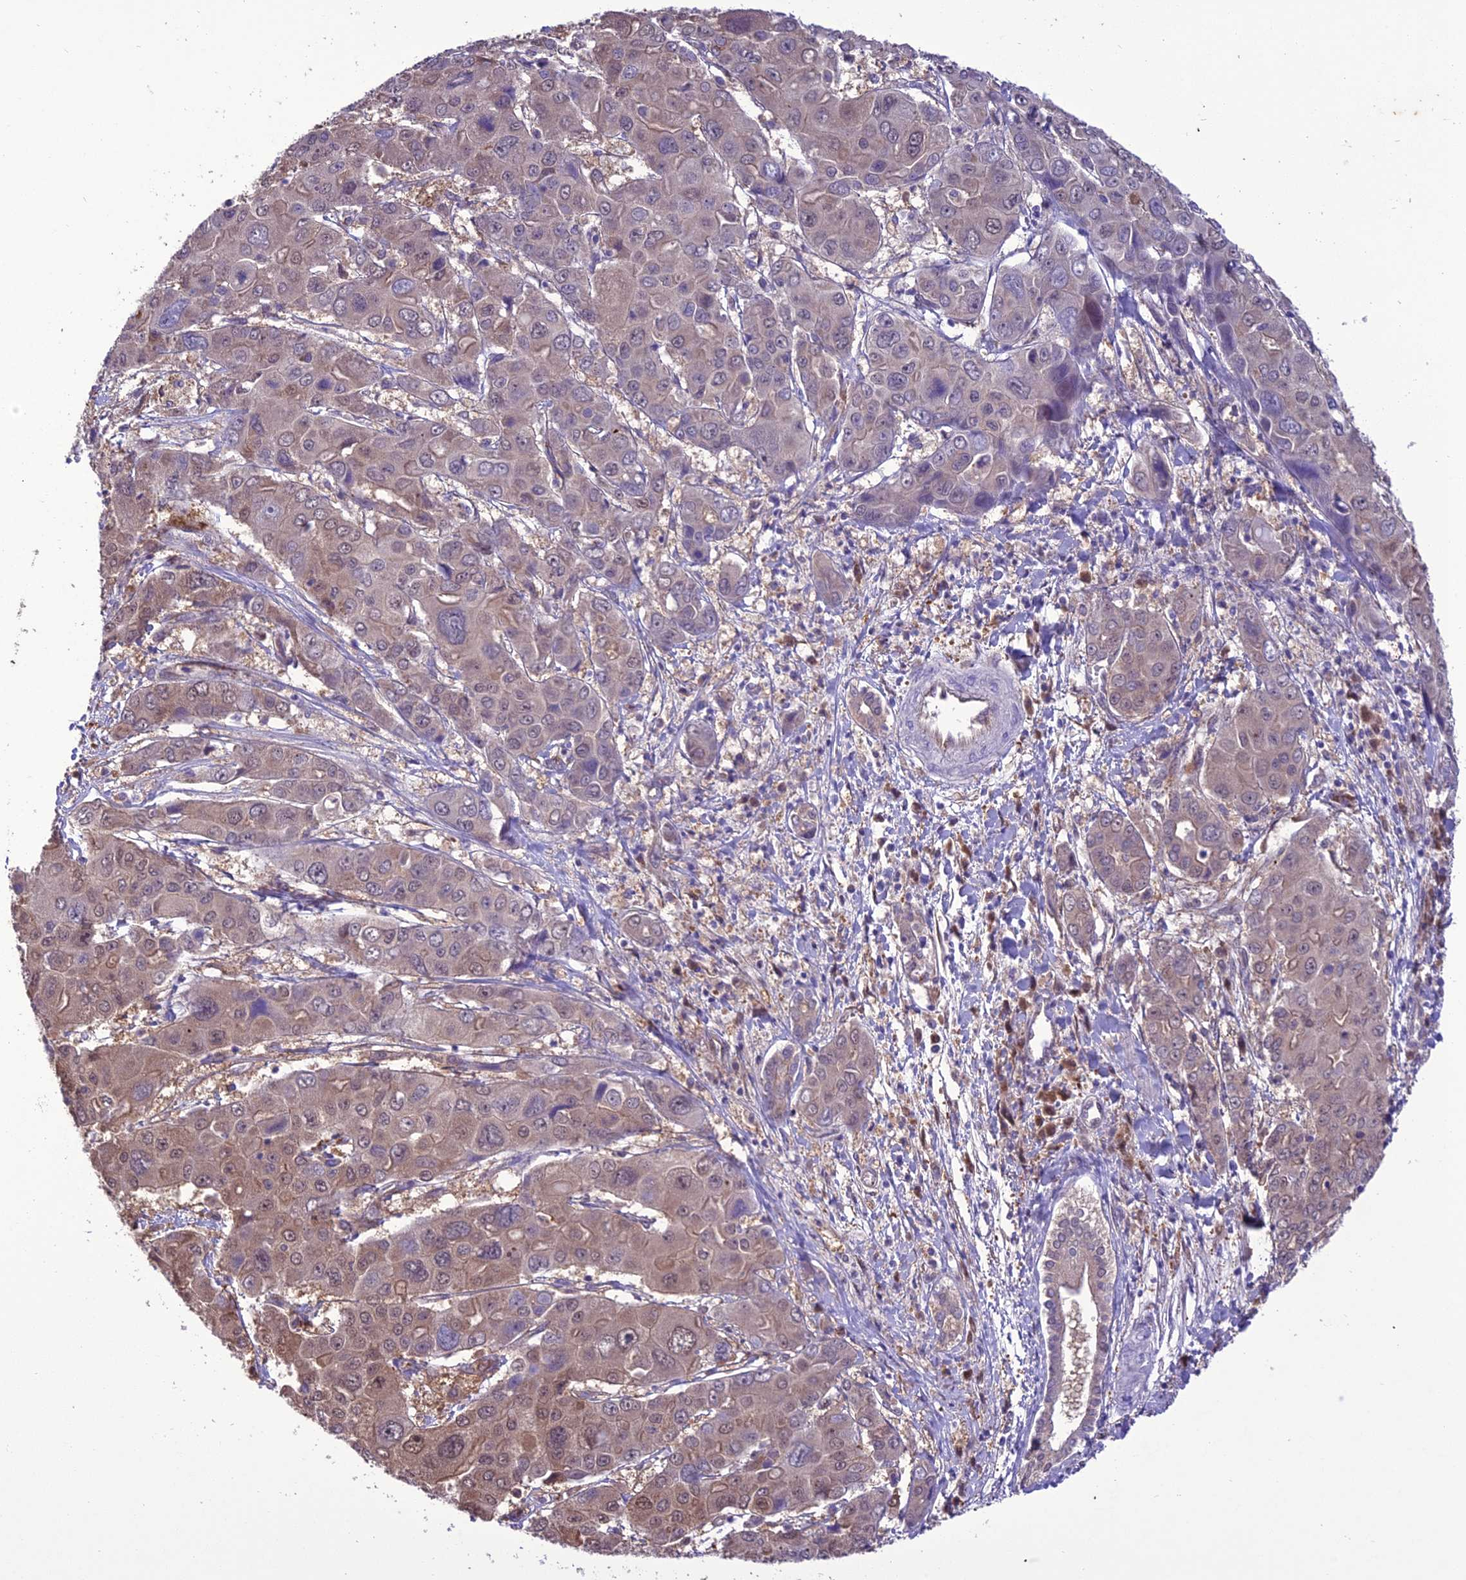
{"staining": {"intensity": "weak", "quantity": "25%-75%", "location": "cytoplasmic/membranous"}, "tissue": "liver cancer", "cell_type": "Tumor cells", "image_type": "cancer", "snomed": [{"axis": "morphology", "description": "Cholangiocarcinoma"}, {"axis": "topography", "description": "Liver"}], "caption": "Immunohistochemistry (IHC) micrograph of neoplastic tissue: human liver cancer stained using immunohistochemistry (IHC) reveals low levels of weak protein expression localized specifically in the cytoplasmic/membranous of tumor cells, appearing as a cytoplasmic/membranous brown color.", "gene": "BORCS6", "patient": {"sex": "male", "age": 67}}